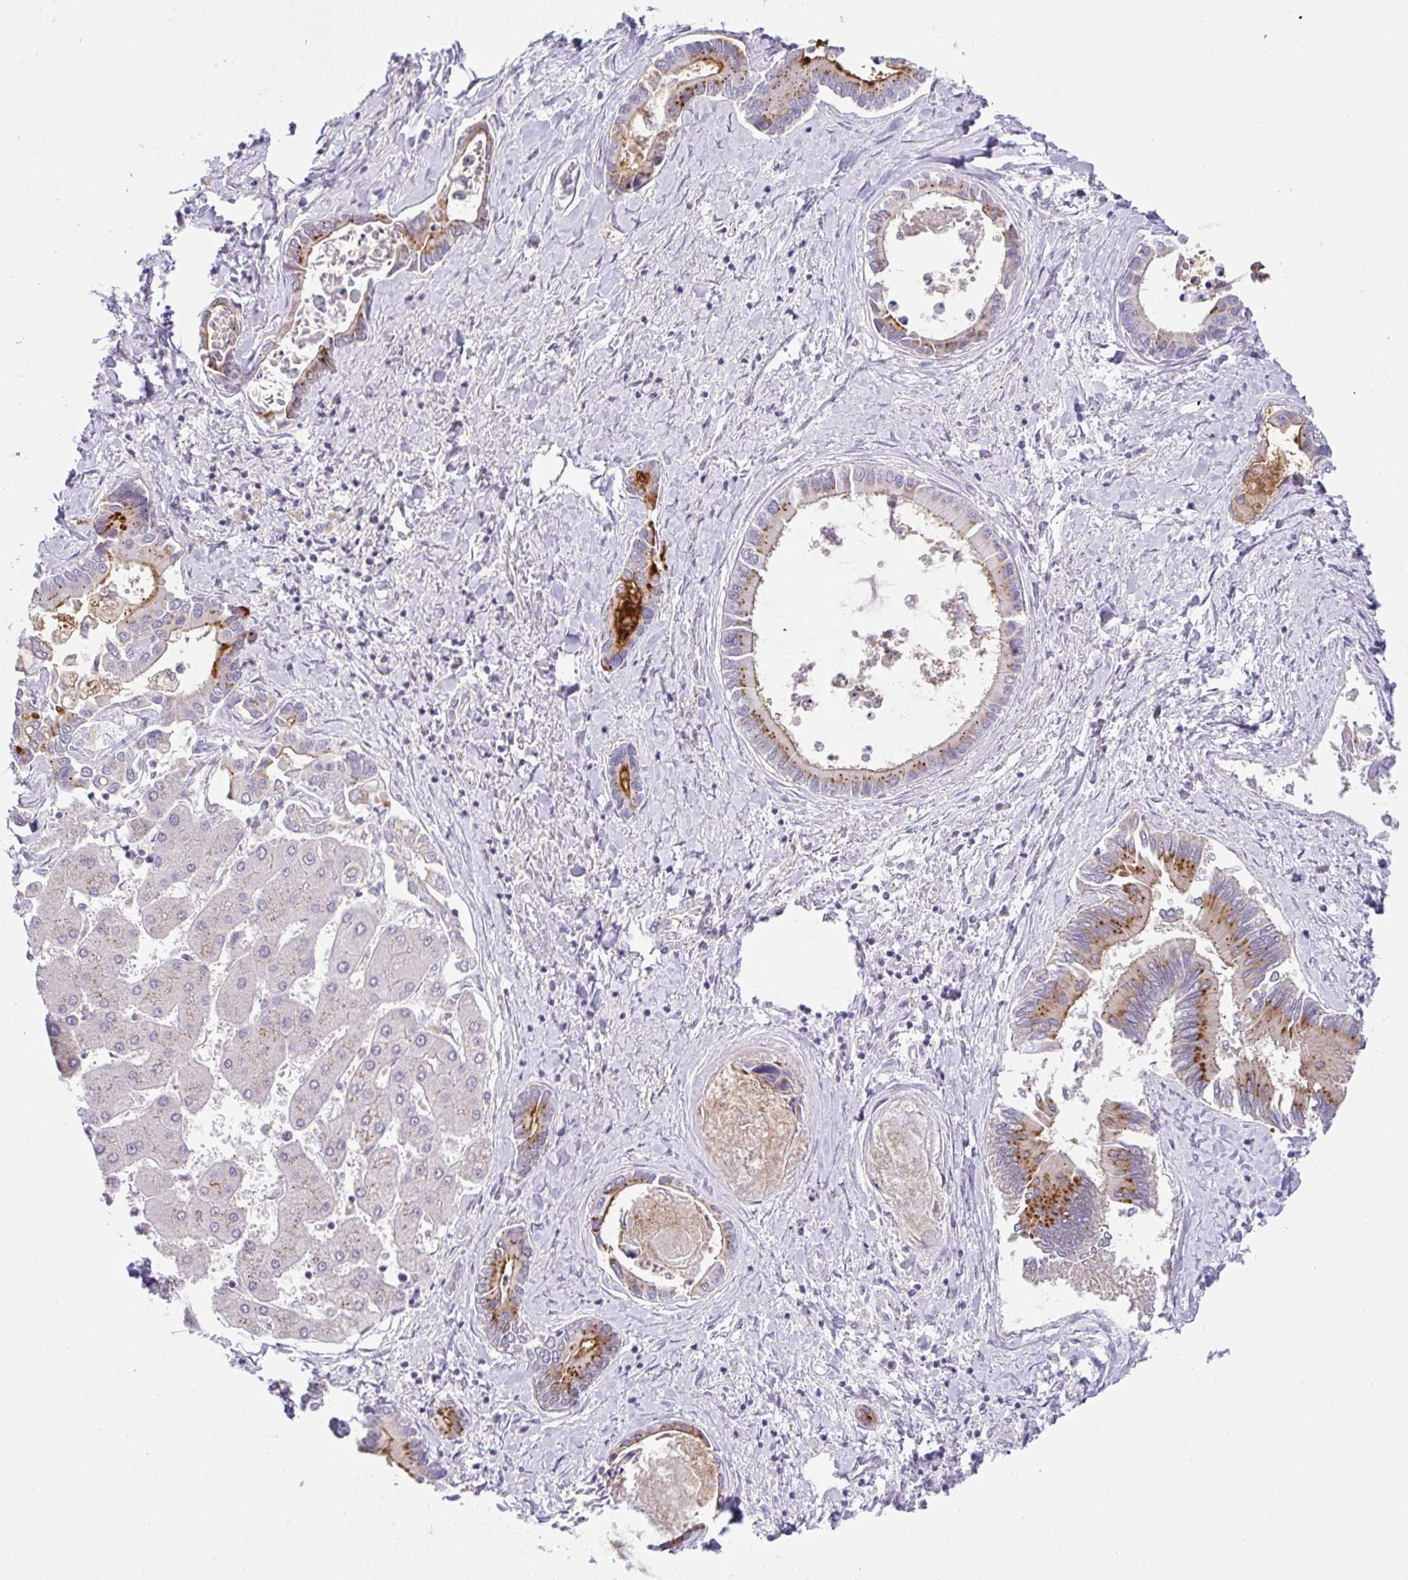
{"staining": {"intensity": "strong", "quantity": "25%-75%", "location": "cytoplasmic/membranous"}, "tissue": "liver cancer", "cell_type": "Tumor cells", "image_type": "cancer", "snomed": [{"axis": "morphology", "description": "Cholangiocarcinoma"}, {"axis": "topography", "description": "Liver"}], "caption": "This is a photomicrograph of immunohistochemistry staining of liver cholangiocarcinoma, which shows strong expression in the cytoplasmic/membranous of tumor cells.", "gene": "FAM177A1", "patient": {"sex": "male", "age": 66}}